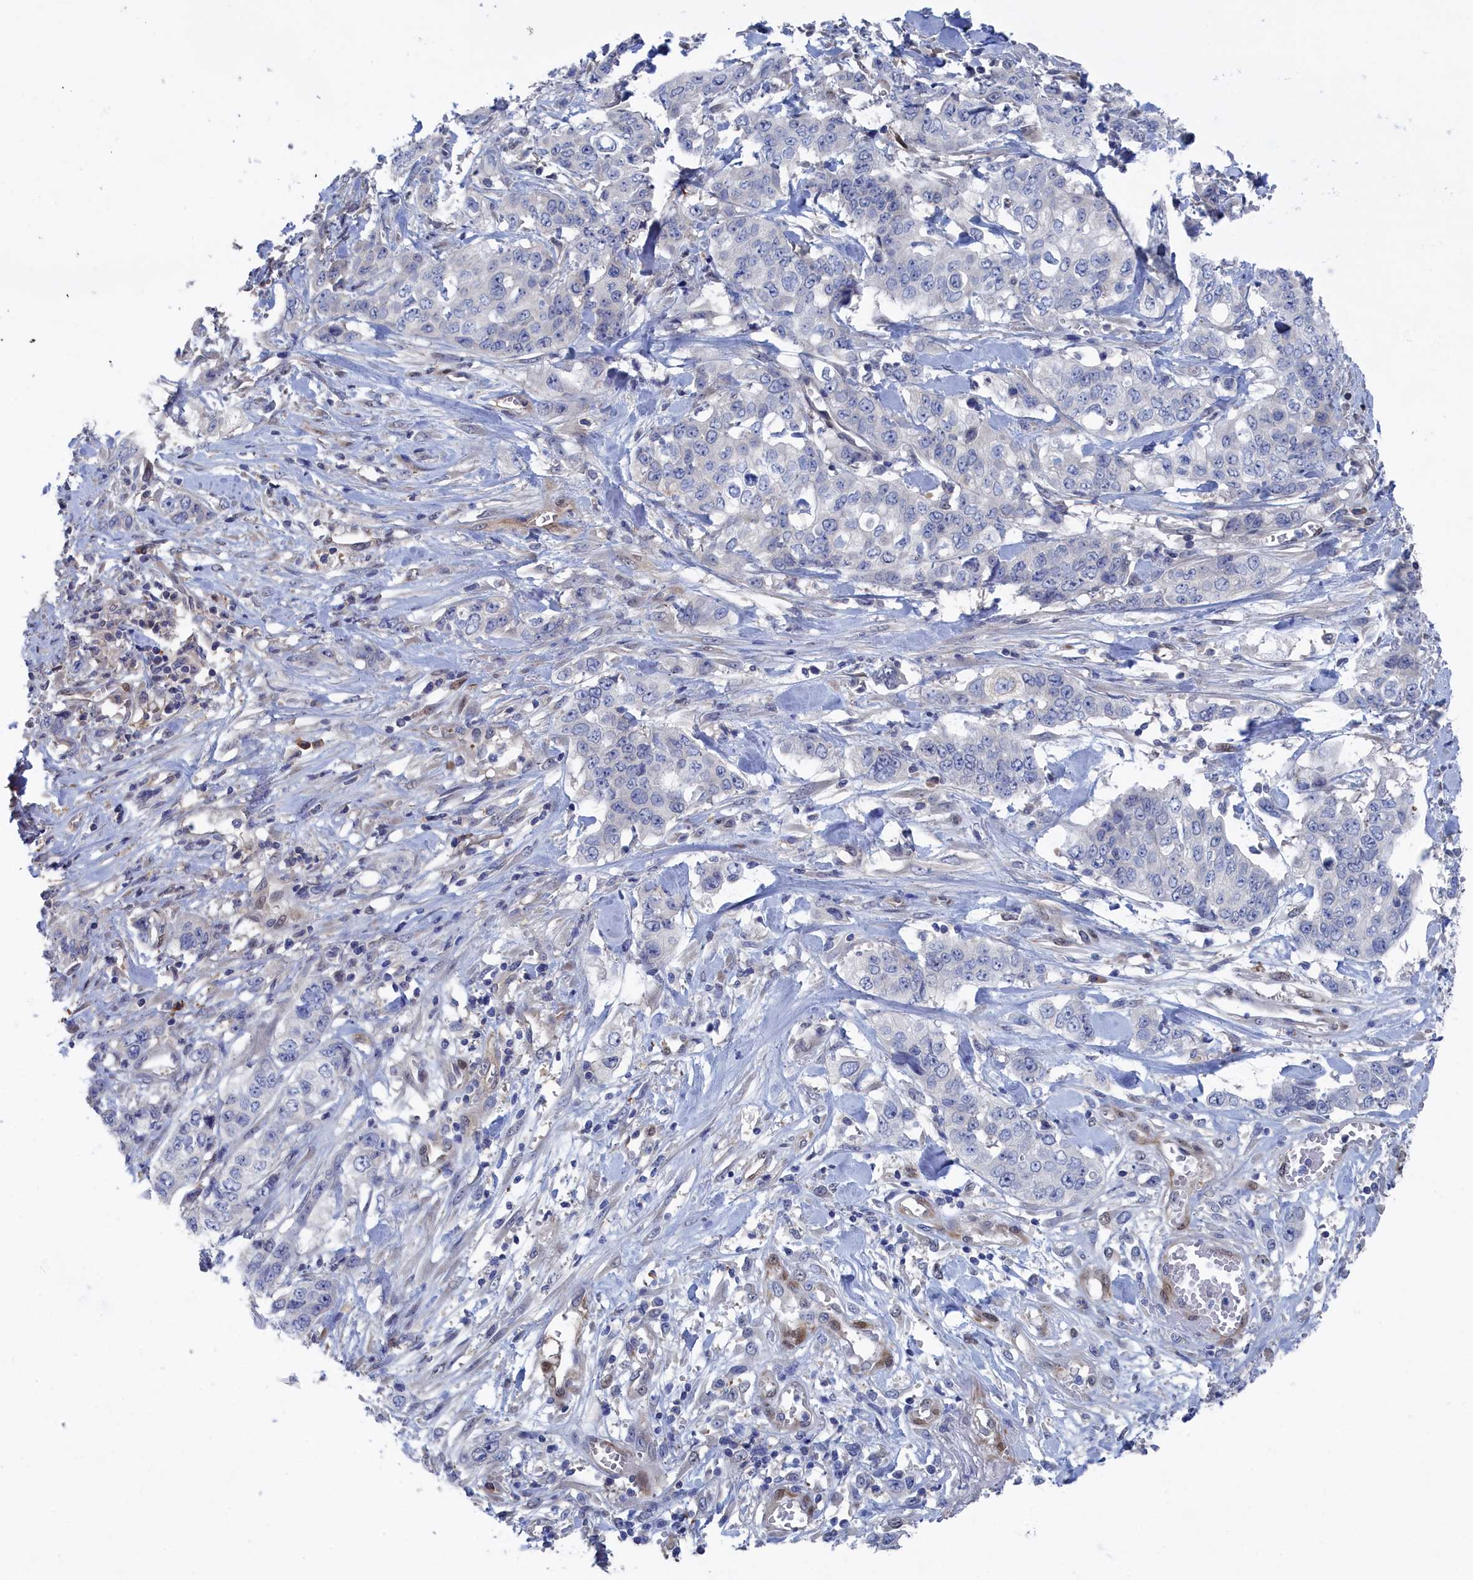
{"staining": {"intensity": "negative", "quantity": "none", "location": "none"}, "tissue": "stomach cancer", "cell_type": "Tumor cells", "image_type": "cancer", "snomed": [{"axis": "morphology", "description": "Adenocarcinoma, NOS"}, {"axis": "topography", "description": "Stomach, upper"}], "caption": "Human adenocarcinoma (stomach) stained for a protein using immunohistochemistry (IHC) displays no expression in tumor cells.", "gene": "IRGQ", "patient": {"sex": "male", "age": 62}}